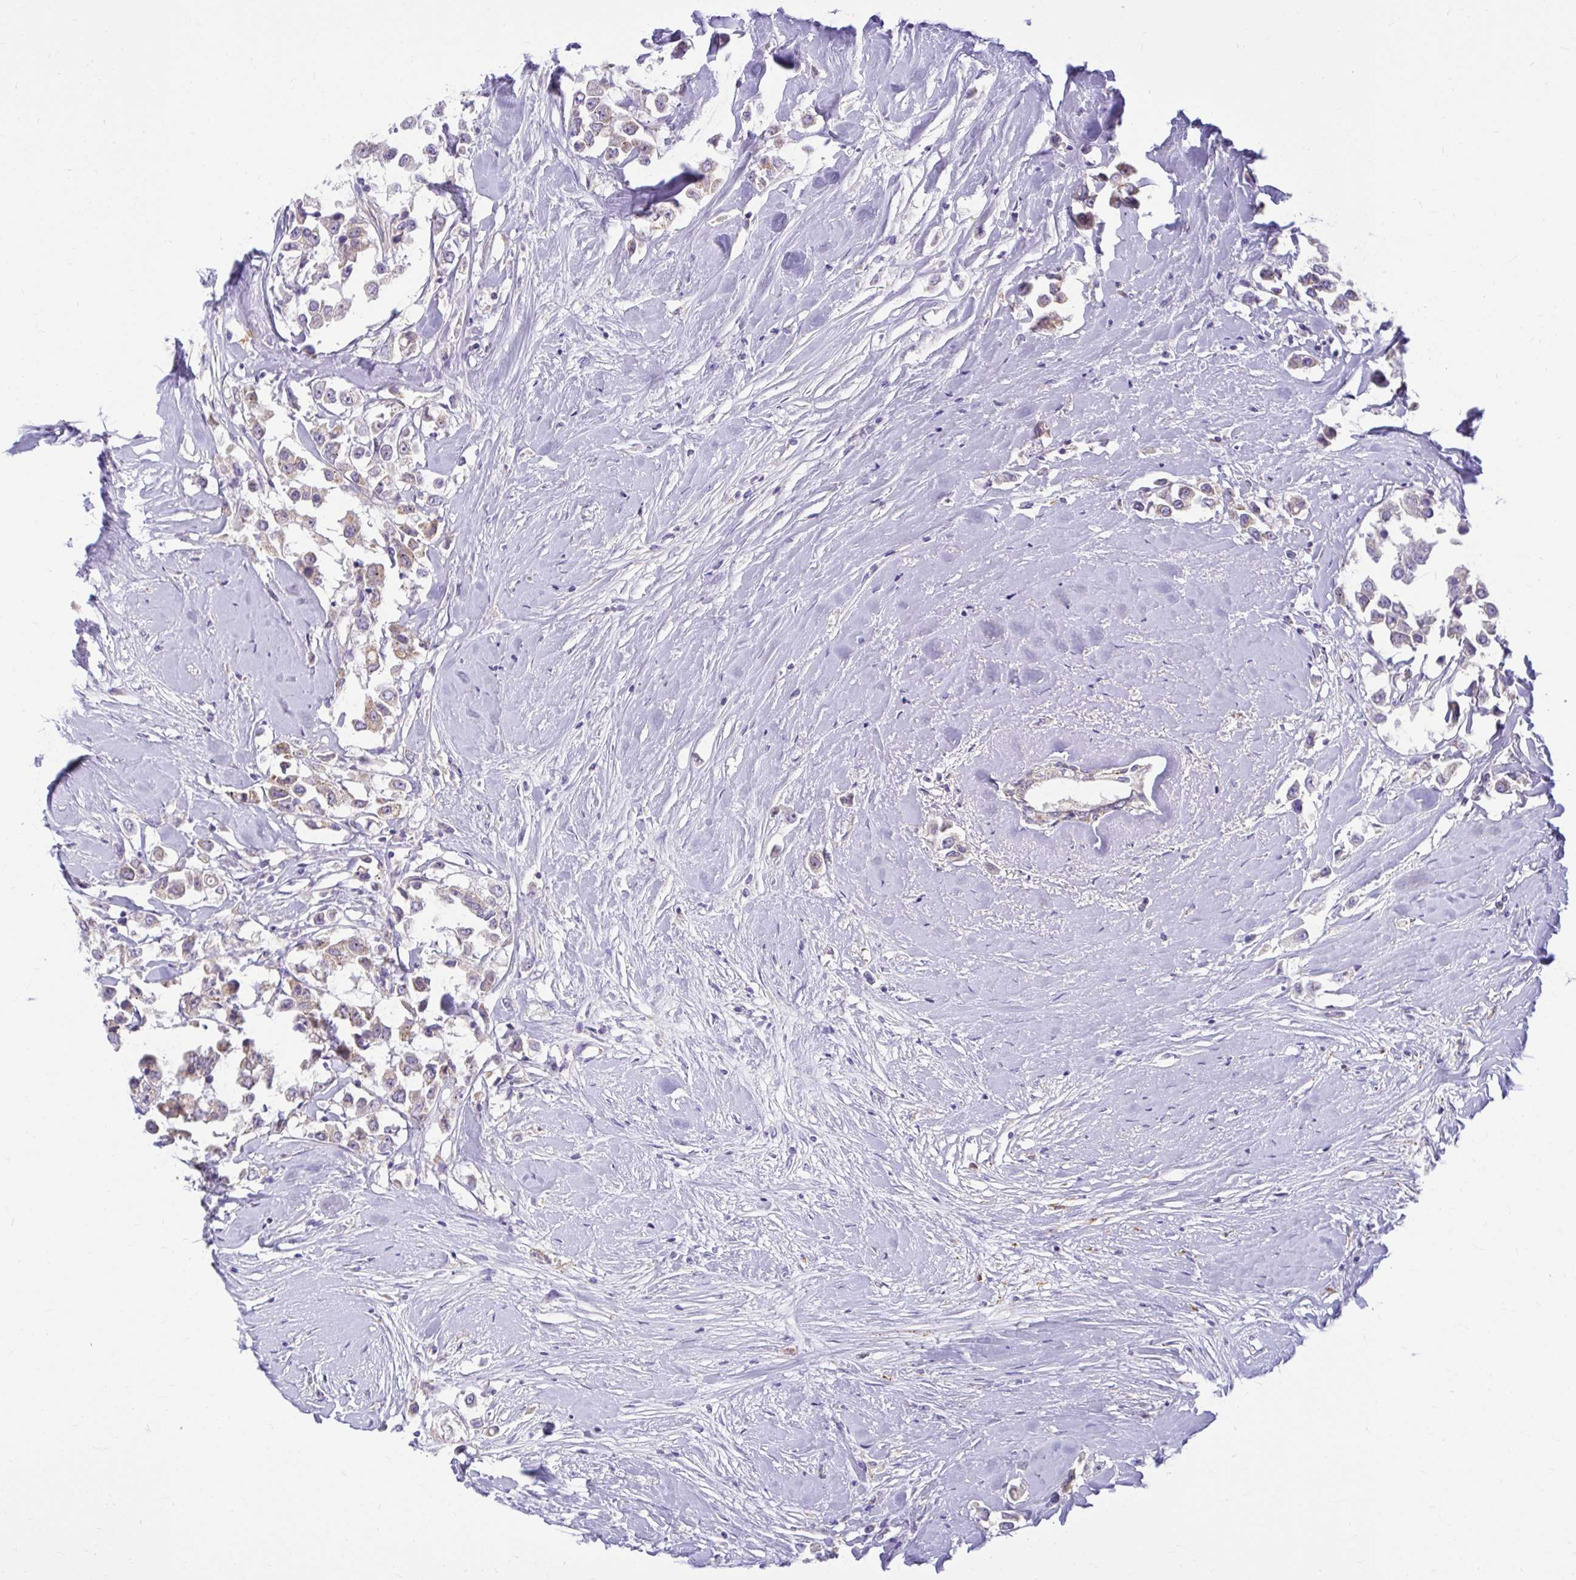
{"staining": {"intensity": "weak", "quantity": "<25%", "location": "cytoplasmic/membranous"}, "tissue": "breast cancer", "cell_type": "Tumor cells", "image_type": "cancer", "snomed": [{"axis": "morphology", "description": "Duct carcinoma"}, {"axis": "topography", "description": "Breast"}], "caption": "Breast cancer (intraductal carcinoma) was stained to show a protein in brown. There is no significant expression in tumor cells.", "gene": "PKN3", "patient": {"sex": "female", "age": 61}}